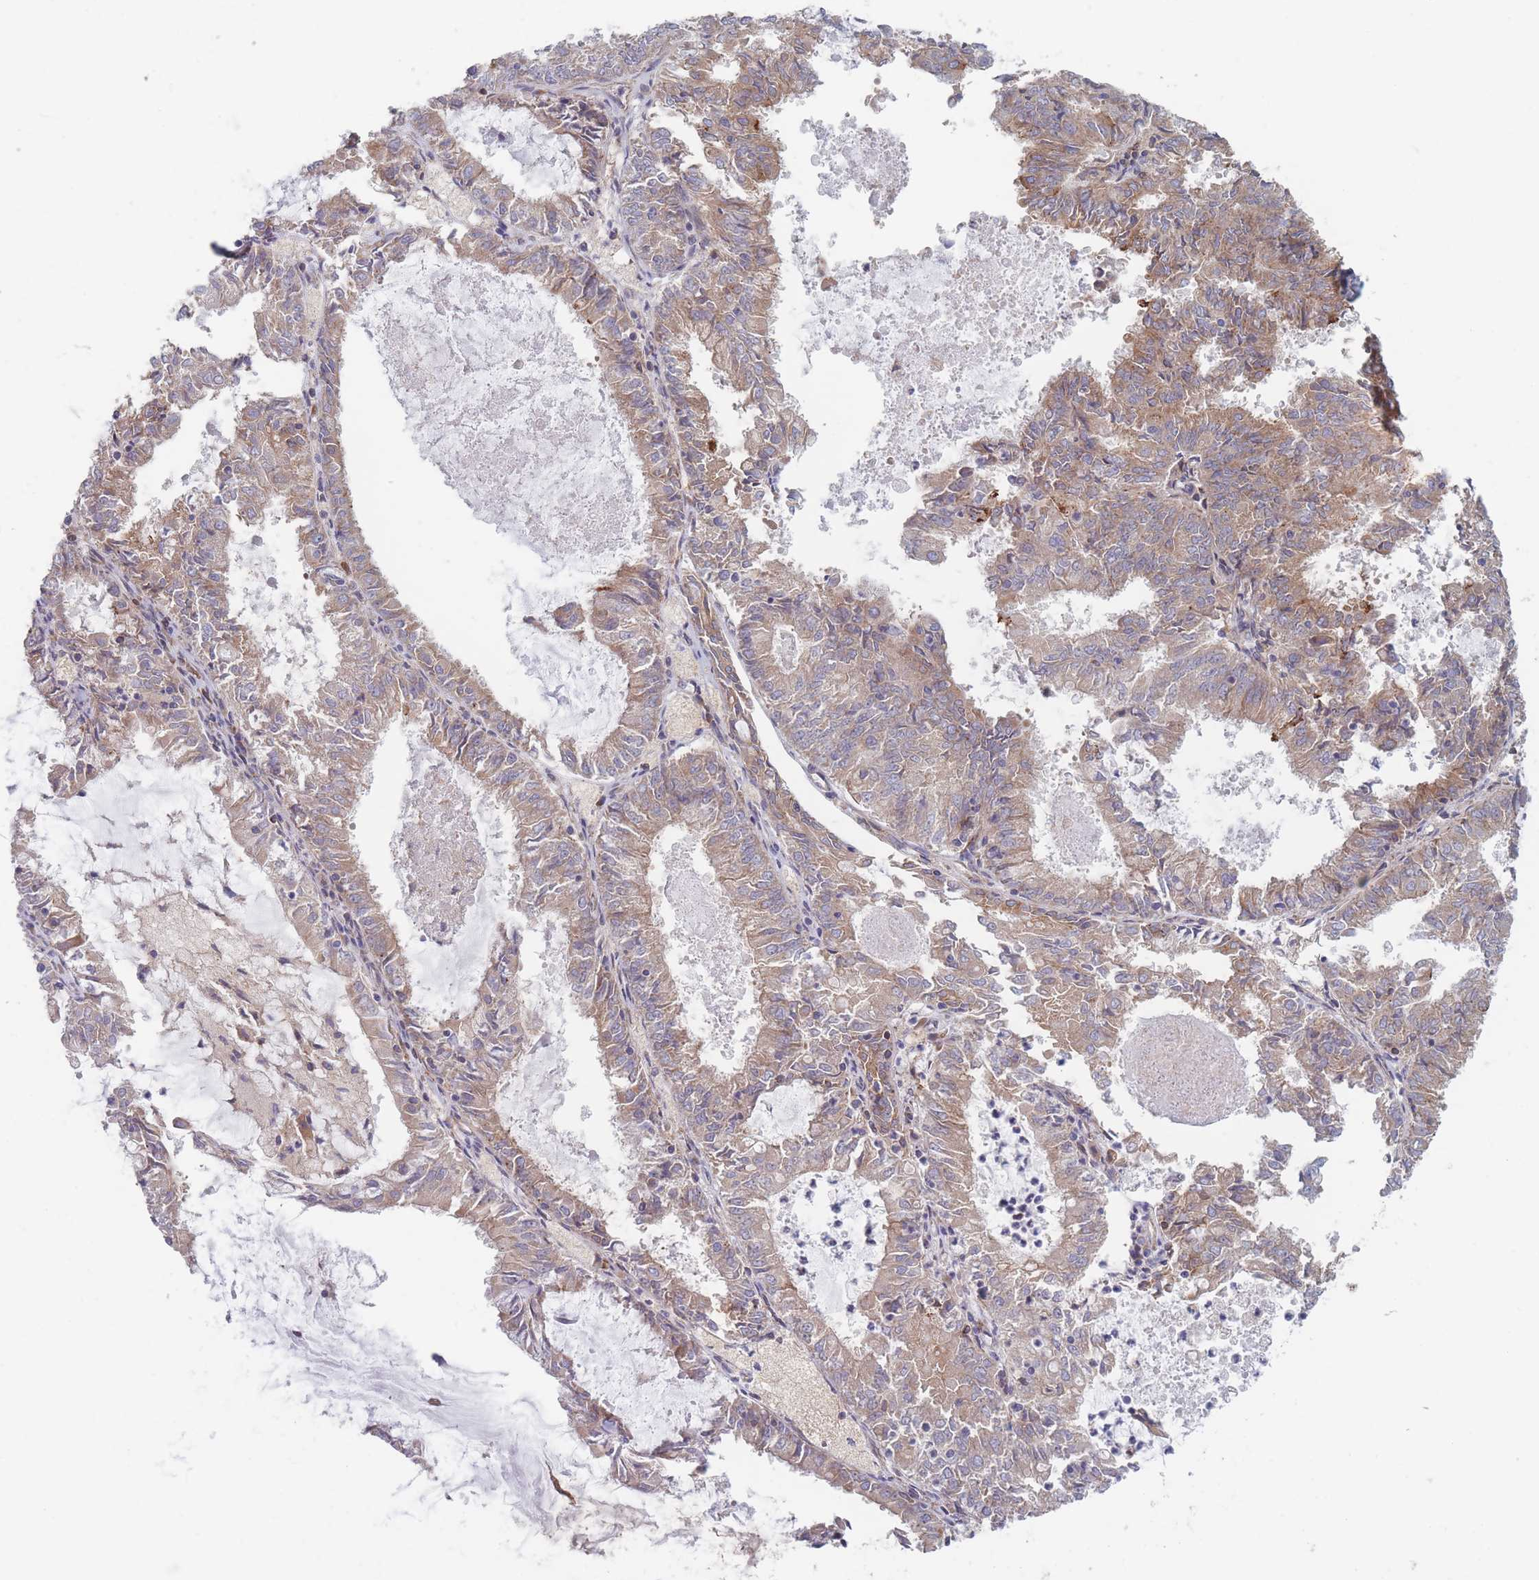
{"staining": {"intensity": "moderate", "quantity": ">75%", "location": "cytoplasmic/membranous"}, "tissue": "endometrial cancer", "cell_type": "Tumor cells", "image_type": "cancer", "snomed": [{"axis": "morphology", "description": "Adenocarcinoma, NOS"}, {"axis": "topography", "description": "Endometrium"}], "caption": "Immunohistochemistry (IHC) micrograph of neoplastic tissue: adenocarcinoma (endometrial) stained using immunohistochemistry reveals medium levels of moderate protein expression localized specifically in the cytoplasmic/membranous of tumor cells, appearing as a cytoplasmic/membranous brown color.", "gene": "KDSR", "patient": {"sex": "female", "age": 57}}